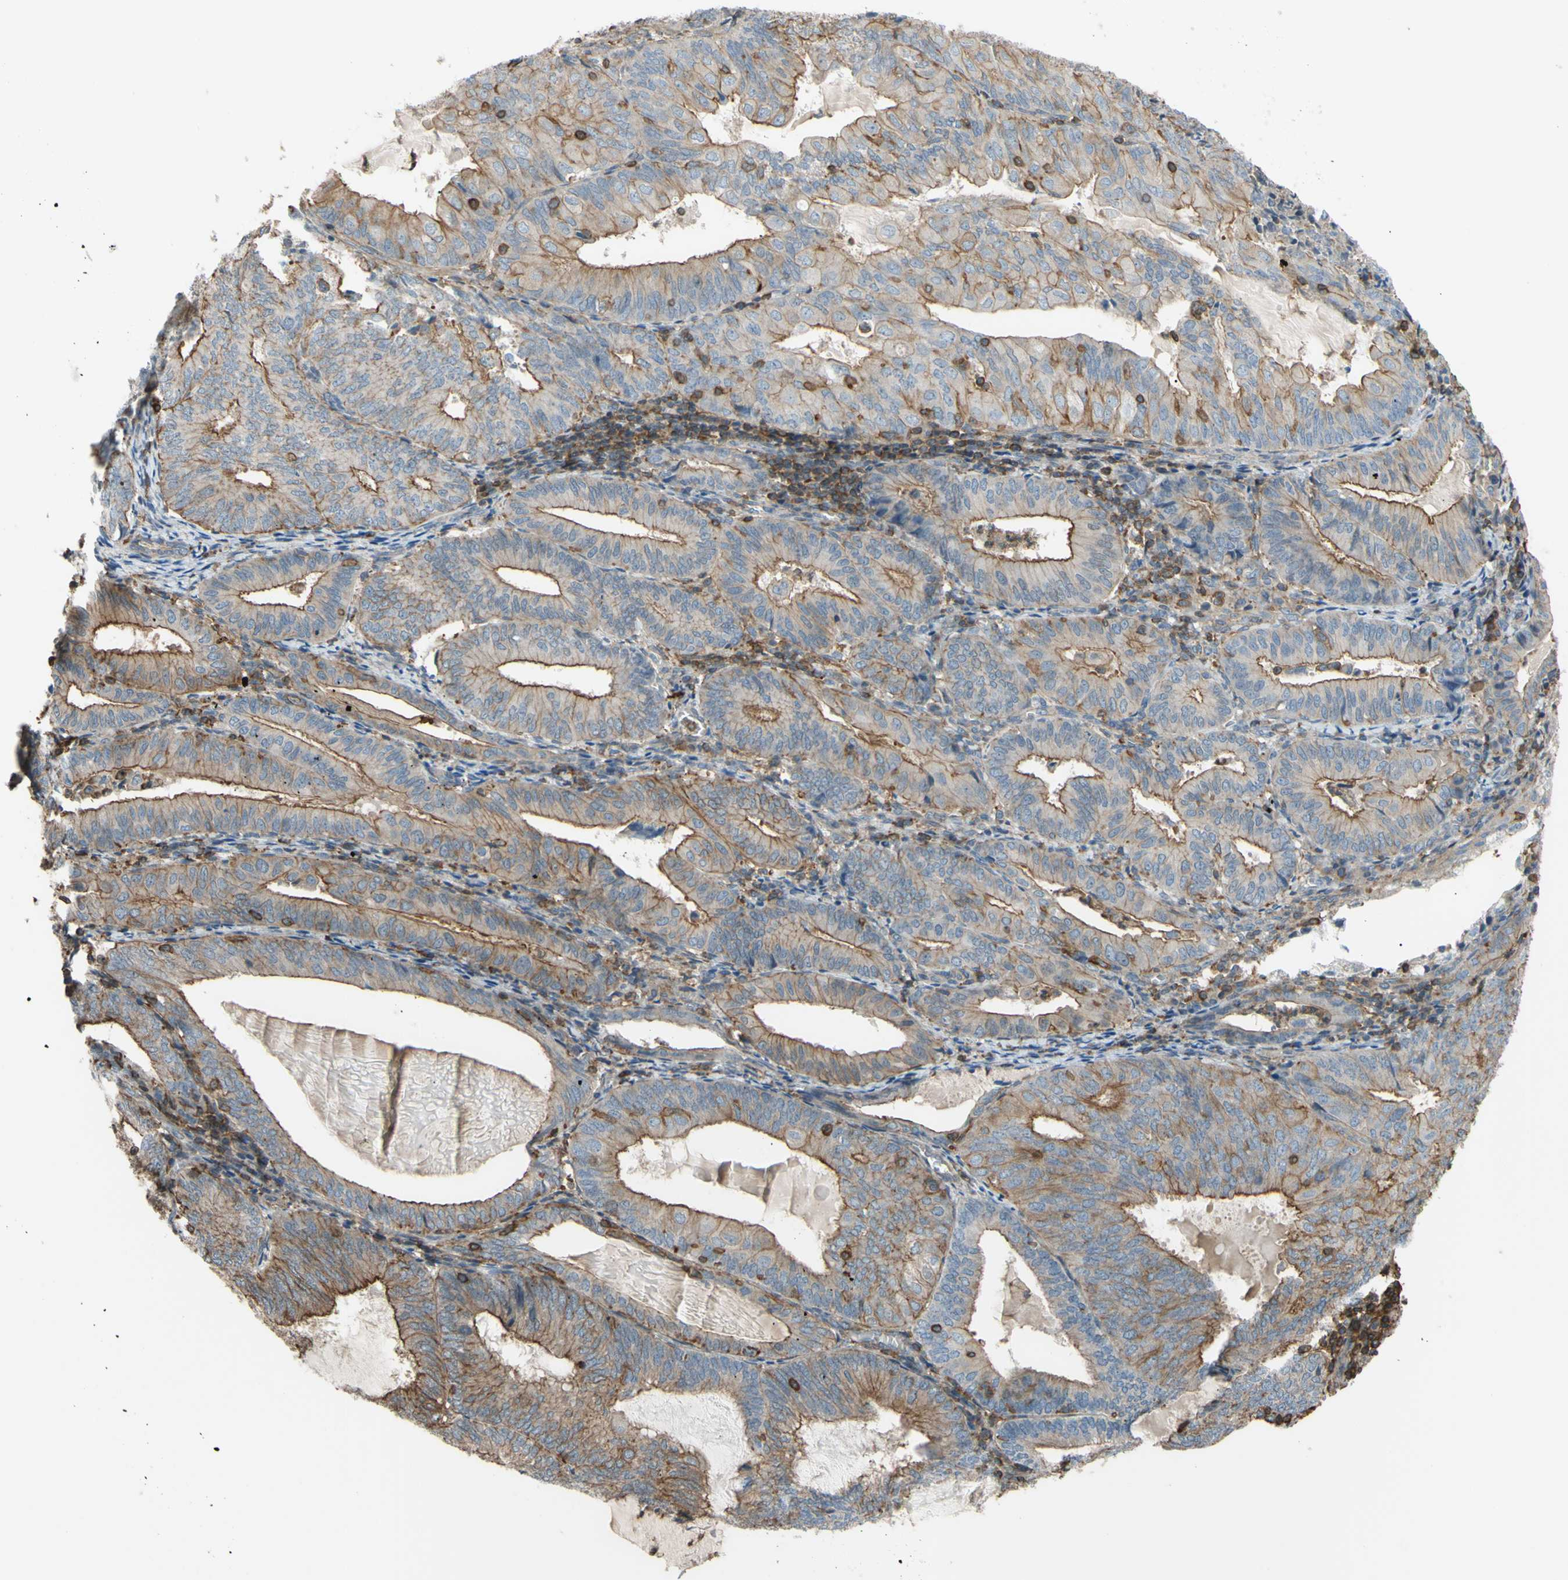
{"staining": {"intensity": "moderate", "quantity": ">75%", "location": "cytoplasmic/membranous"}, "tissue": "endometrial cancer", "cell_type": "Tumor cells", "image_type": "cancer", "snomed": [{"axis": "morphology", "description": "Adenocarcinoma, NOS"}, {"axis": "topography", "description": "Endometrium"}], "caption": "Immunohistochemical staining of human adenocarcinoma (endometrial) displays medium levels of moderate cytoplasmic/membranous protein positivity in approximately >75% of tumor cells.", "gene": "ADD3", "patient": {"sex": "female", "age": 81}}